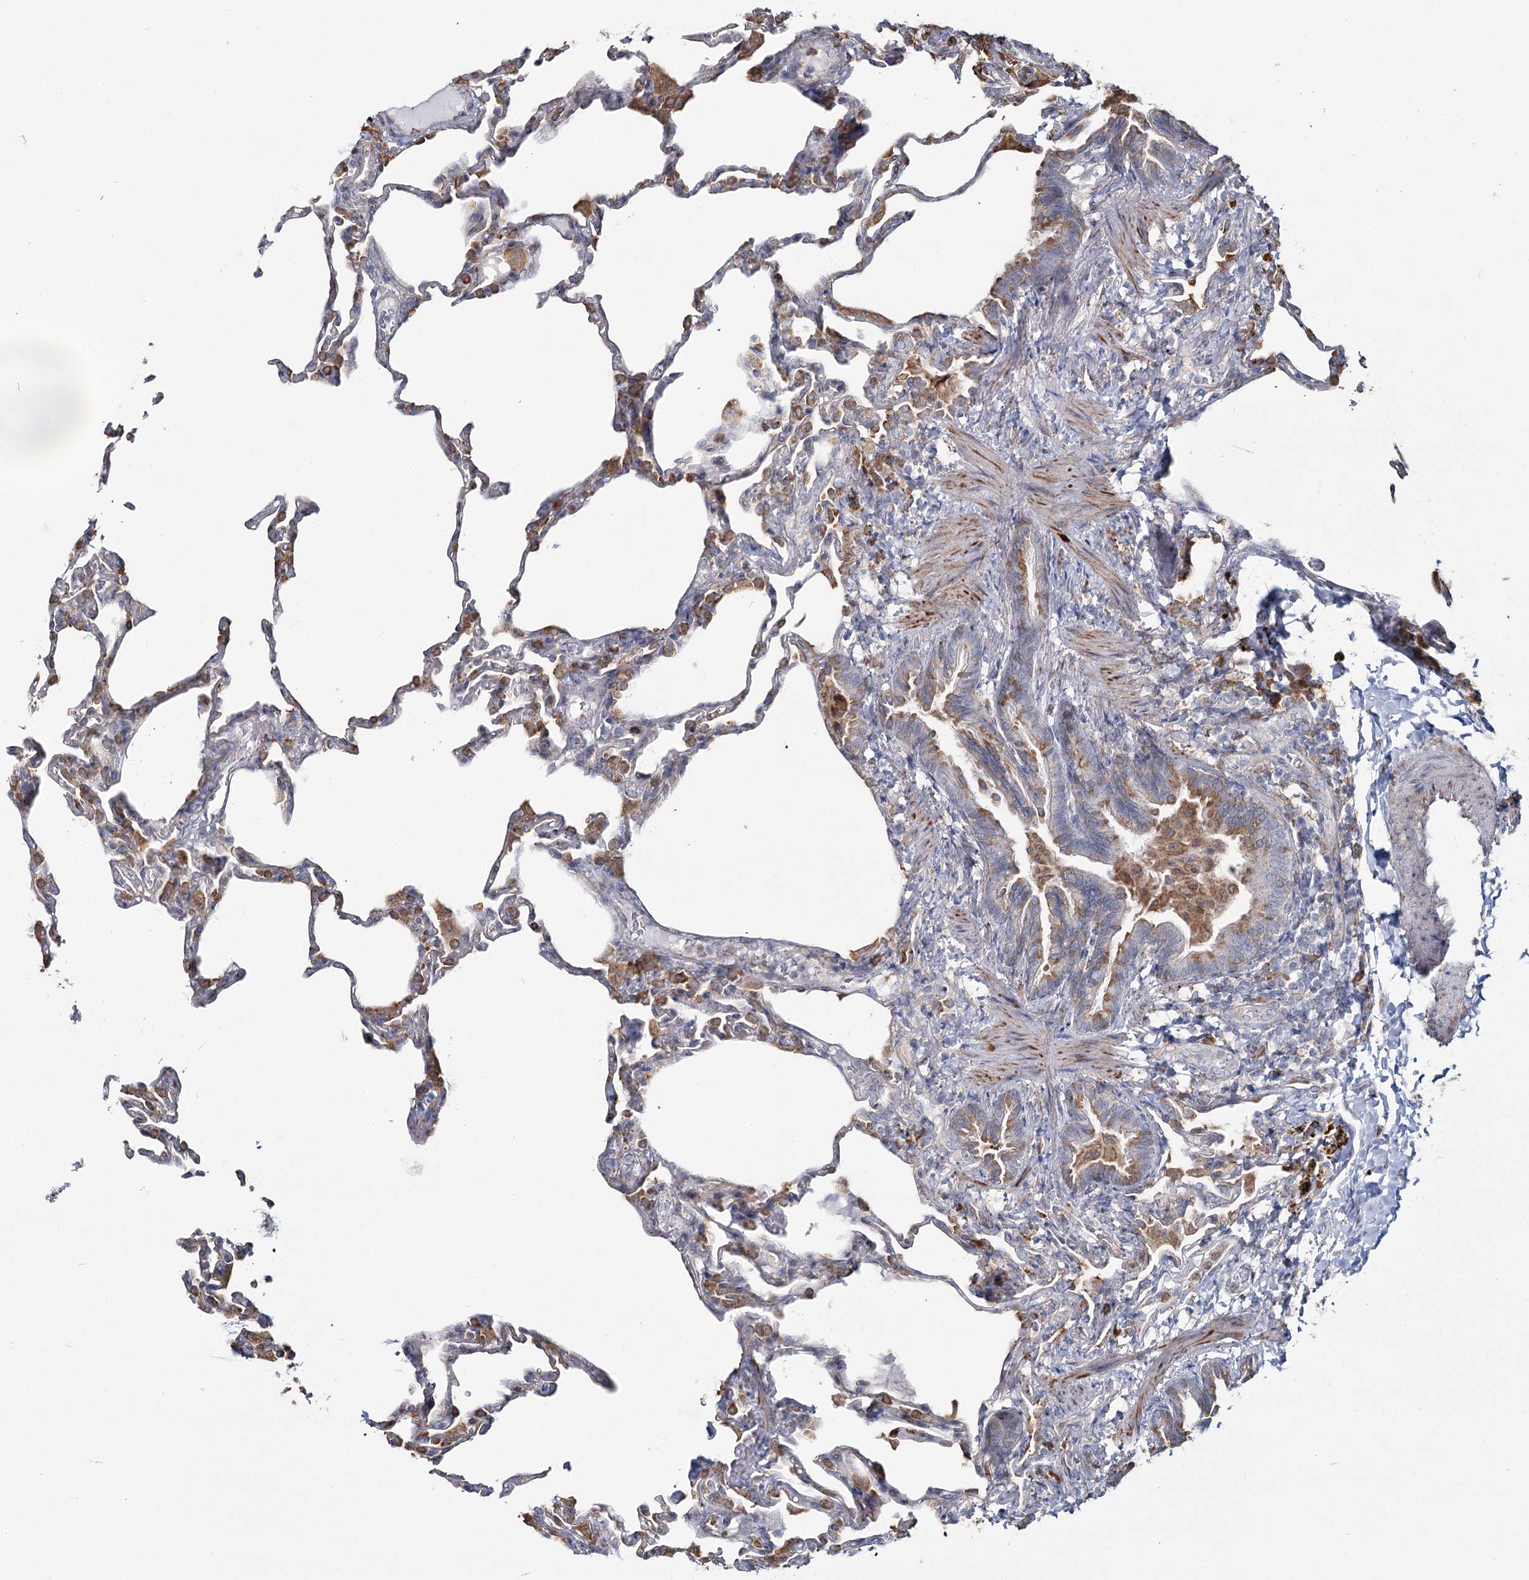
{"staining": {"intensity": "moderate", "quantity": "25%-75%", "location": "cytoplasmic/membranous"}, "tissue": "lung", "cell_type": "Alveolar cells", "image_type": "normal", "snomed": [{"axis": "morphology", "description": "Normal tissue, NOS"}, {"axis": "topography", "description": "Lung"}], "caption": "Alveolar cells demonstrate moderate cytoplasmic/membranous positivity in approximately 25%-75% of cells in normal lung. The staining is performed using DAB brown chromogen to label protein expression. The nuclei are counter-stained blue using hematoxylin.", "gene": "ZCCHC9", "patient": {"sex": "male", "age": 20}}